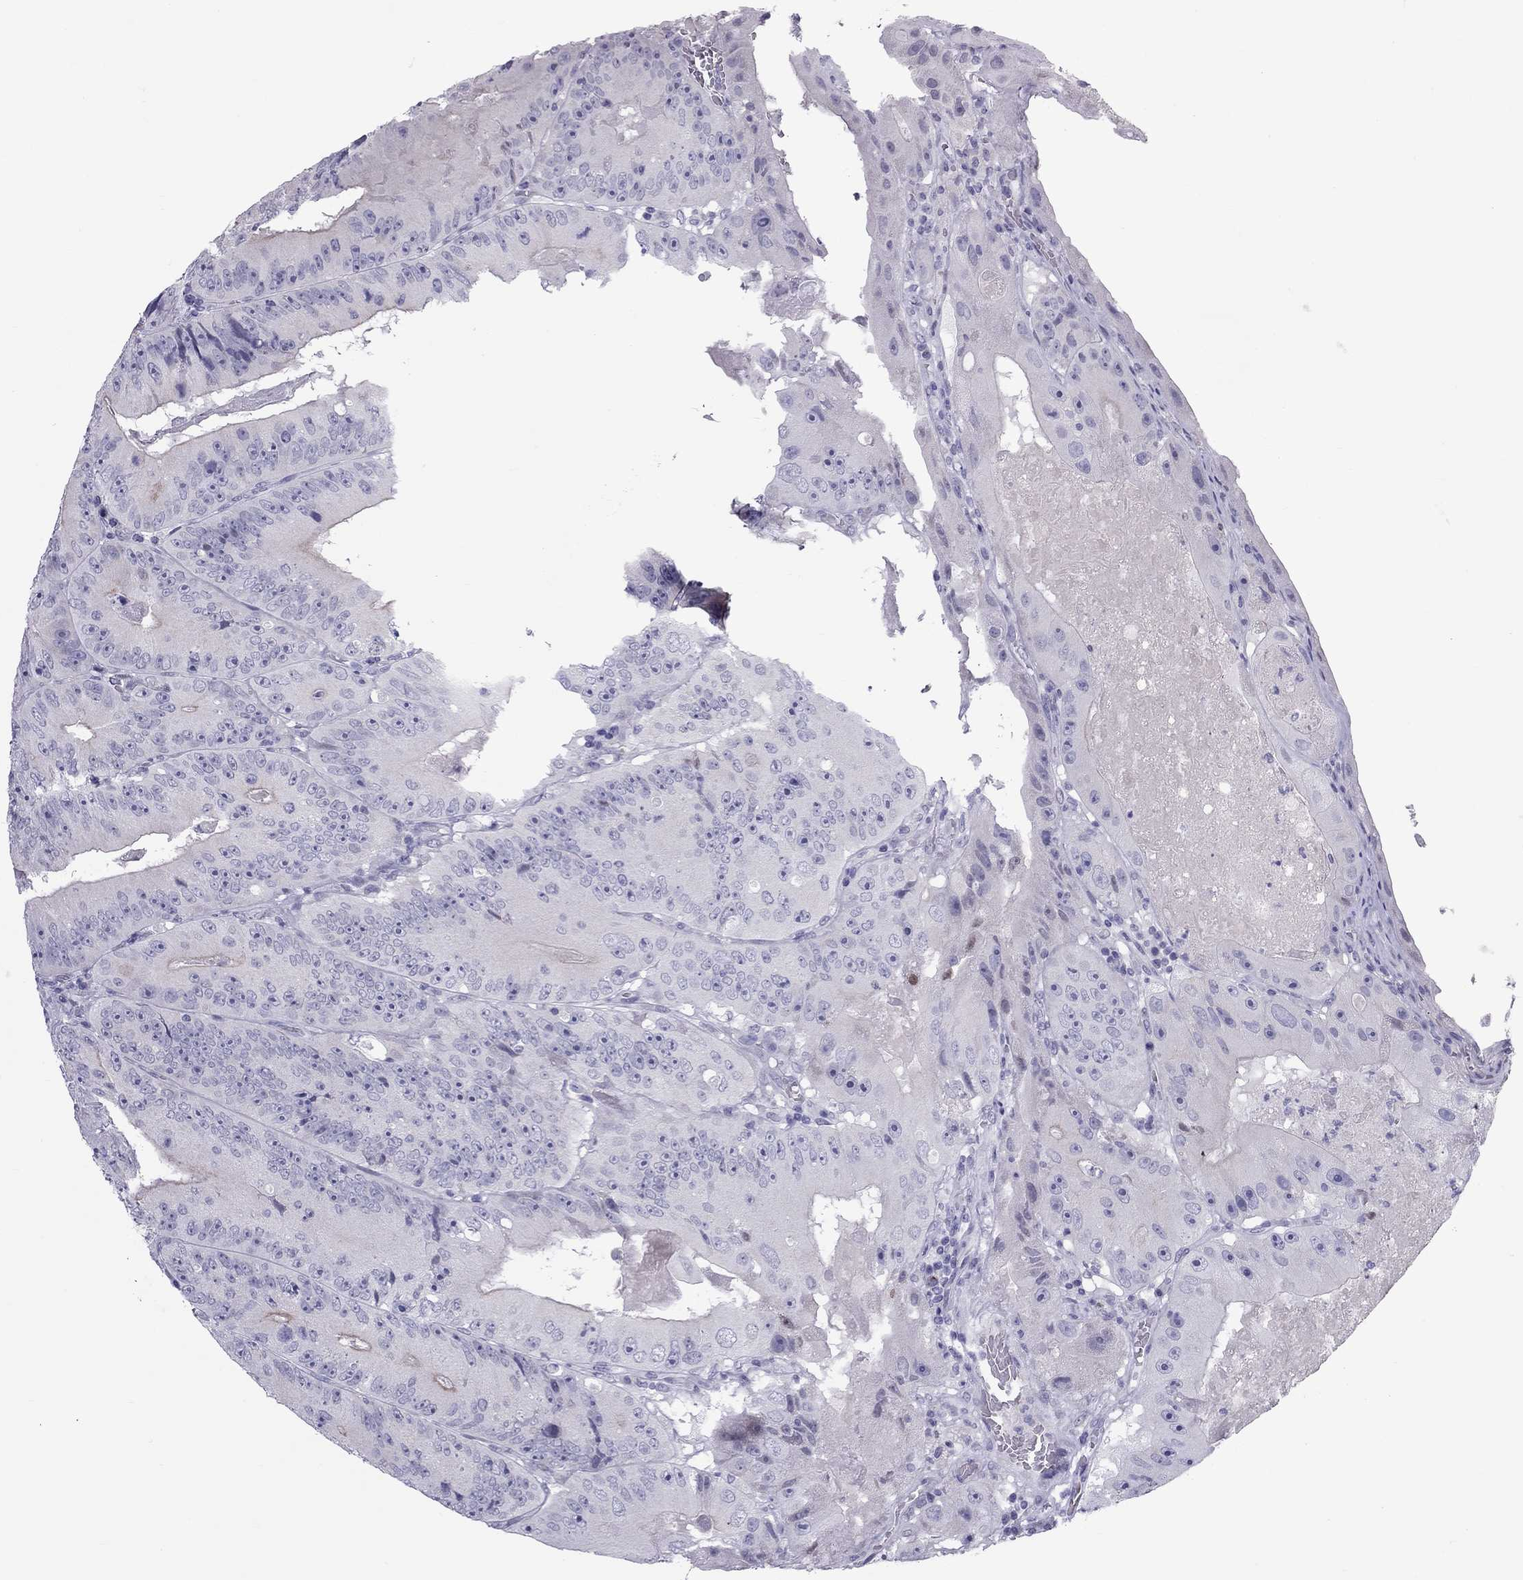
{"staining": {"intensity": "negative", "quantity": "none", "location": "none"}, "tissue": "colorectal cancer", "cell_type": "Tumor cells", "image_type": "cancer", "snomed": [{"axis": "morphology", "description": "Adenocarcinoma, NOS"}, {"axis": "topography", "description": "Colon"}], "caption": "Histopathology image shows no significant protein expression in tumor cells of colorectal cancer. (DAB IHC, high magnification).", "gene": "TEX14", "patient": {"sex": "female", "age": 86}}